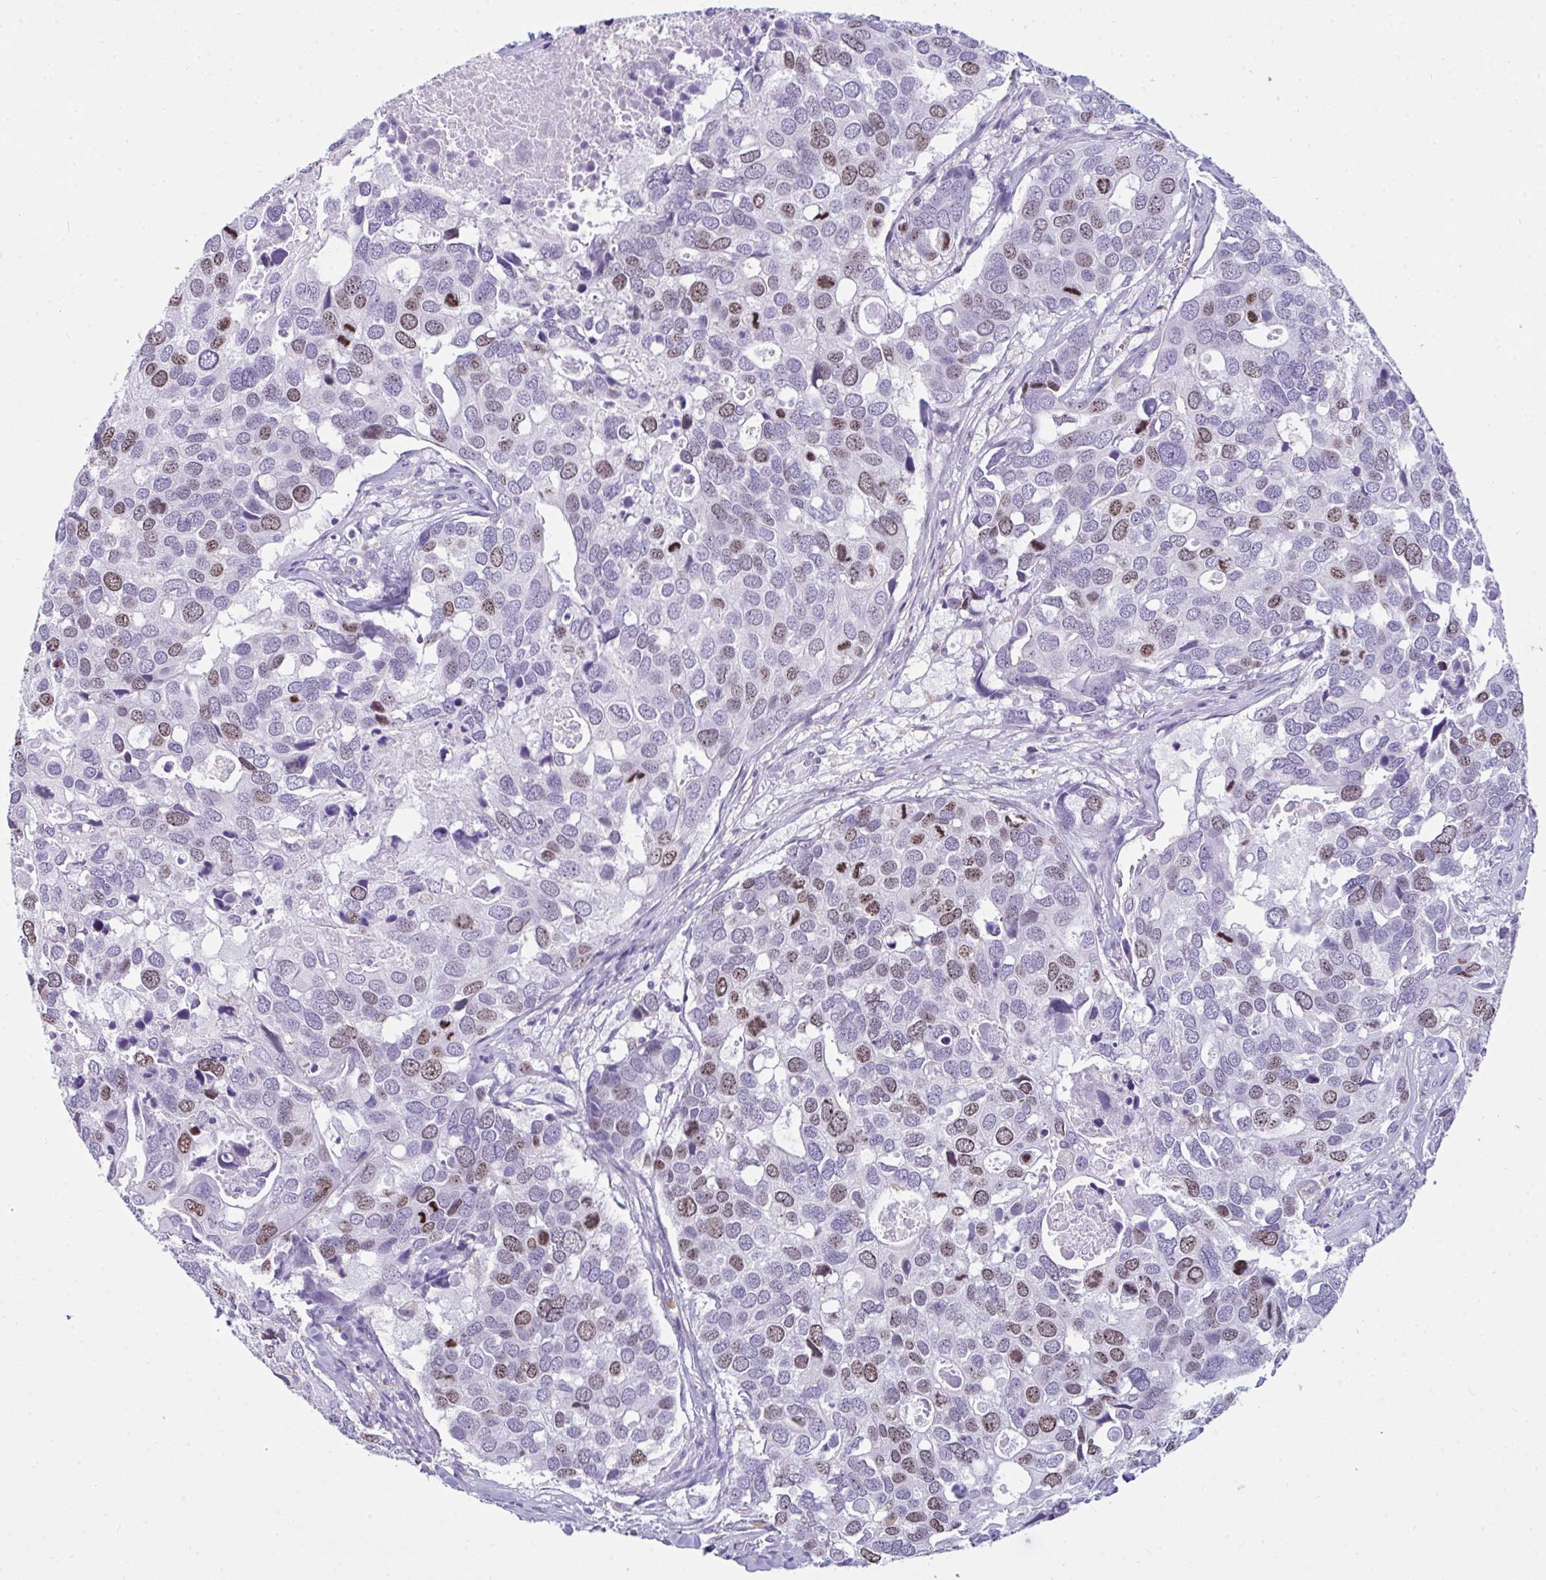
{"staining": {"intensity": "moderate", "quantity": "25%-75%", "location": "nuclear"}, "tissue": "breast cancer", "cell_type": "Tumor cells", "image_type": "cancer", "snomed": [{"axis": "morphology", "description": "Duct carcinoma"}, {"axis": "topography", "description": "Breast"}], "caption": "Intraductal carcinoma (breast) tissue reveals moderate nuclear expression in about 25%-75% of tumor cells", "gene": "SUZ12", "patient": {"sex": "female", "age": 83}}